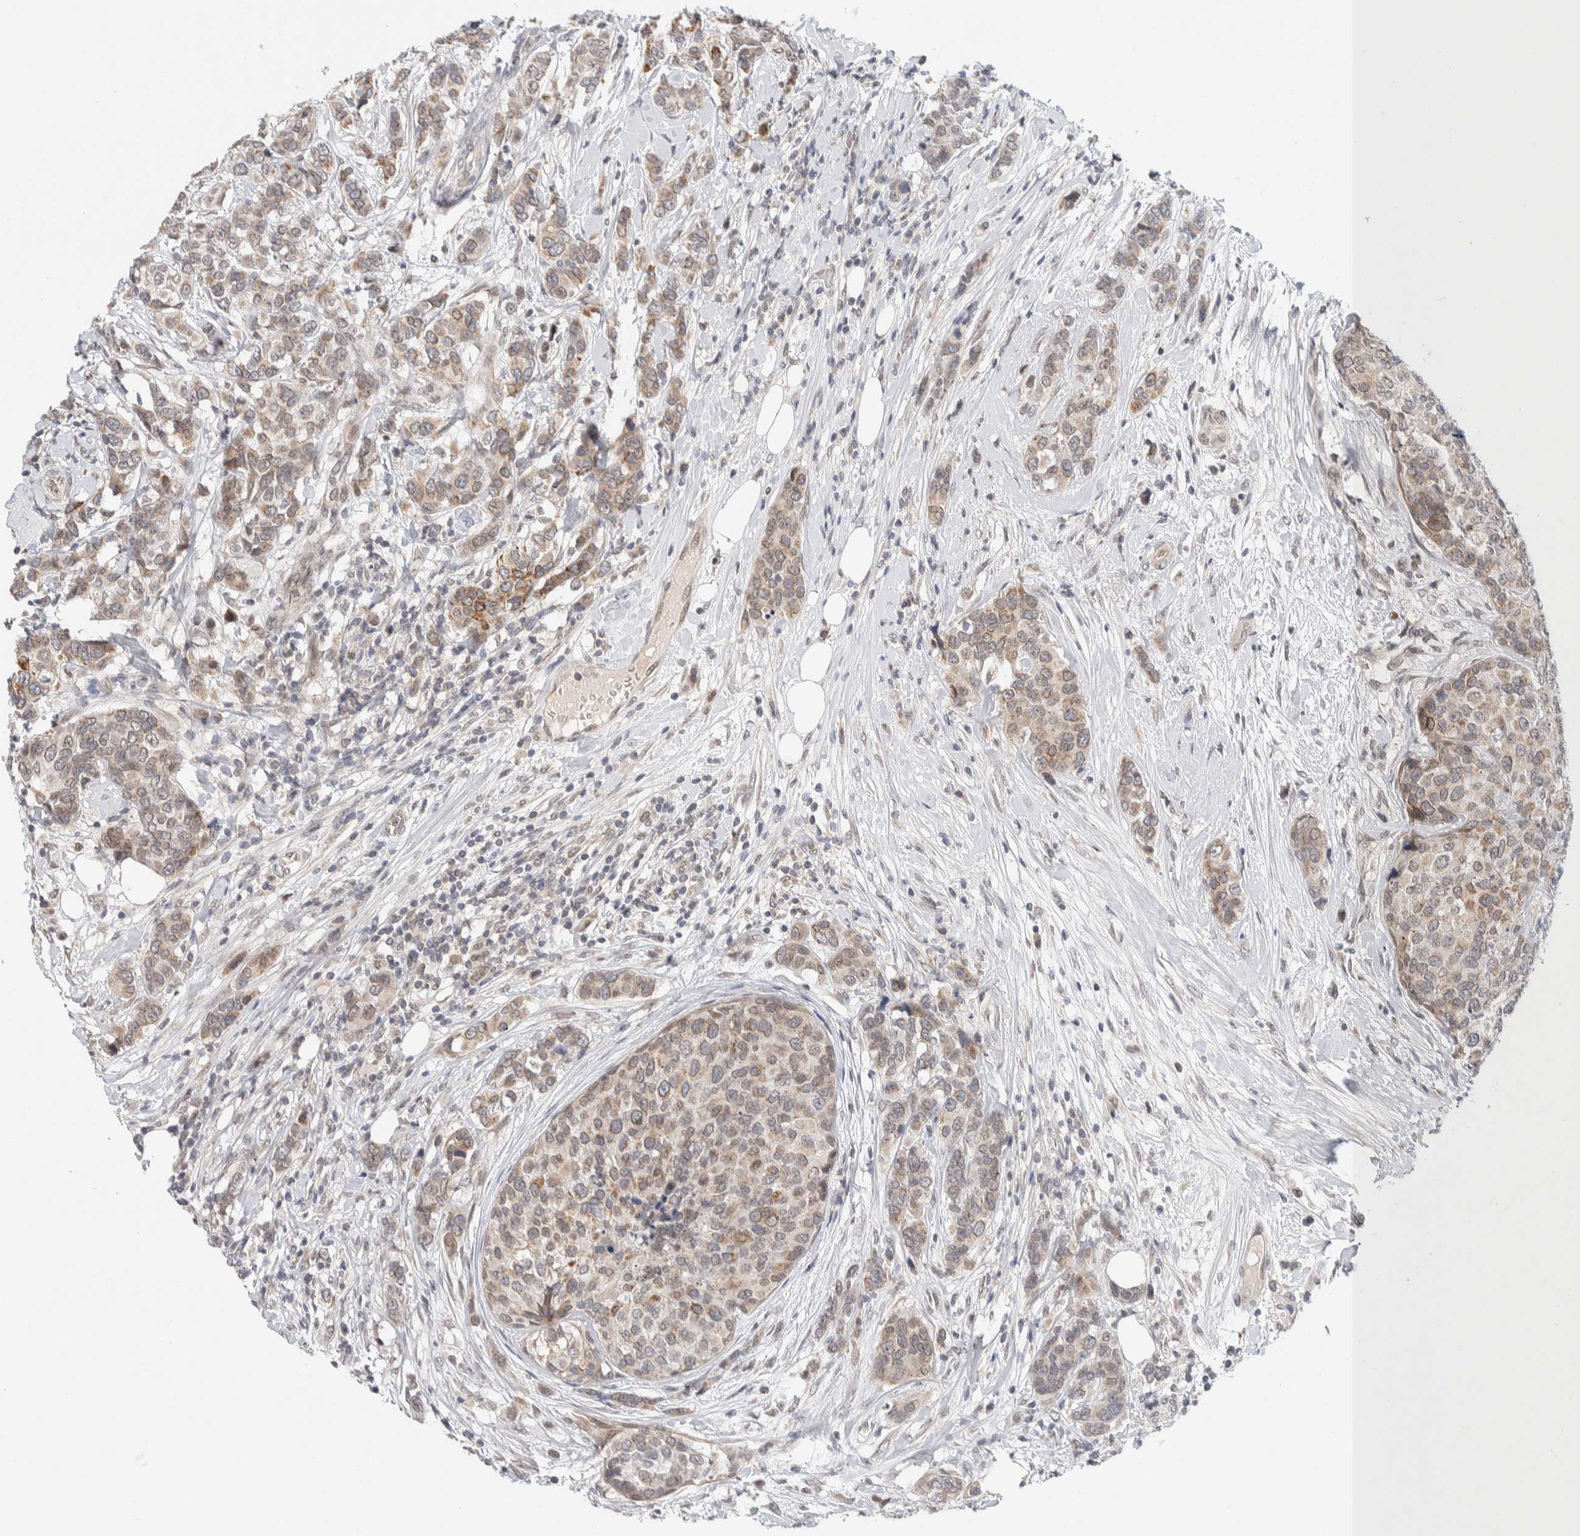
{"staining": {"intensity": "weak", "quantity": "25%-75%", "location": "cytoplasmic/membranous"}, "tissue": "breast cancer", "cell_type": "Tumor cells", "image_type": "cancer", "snomed": [{"axis": "morphology", "description": "Lobular carcinoma"}, {"axis": "topography", "description": "Breast"}], "caption": "A low amount of weak cytoplasmic/membranous expression is present in about 25%-75% of tumor cells in breast cancer (lobular carcinoma) tissue. (Brightfield microscopy of DAB IHC at high magnification).", "gene": "CRAT", "patient": {"sex": "female", "age": 59}}